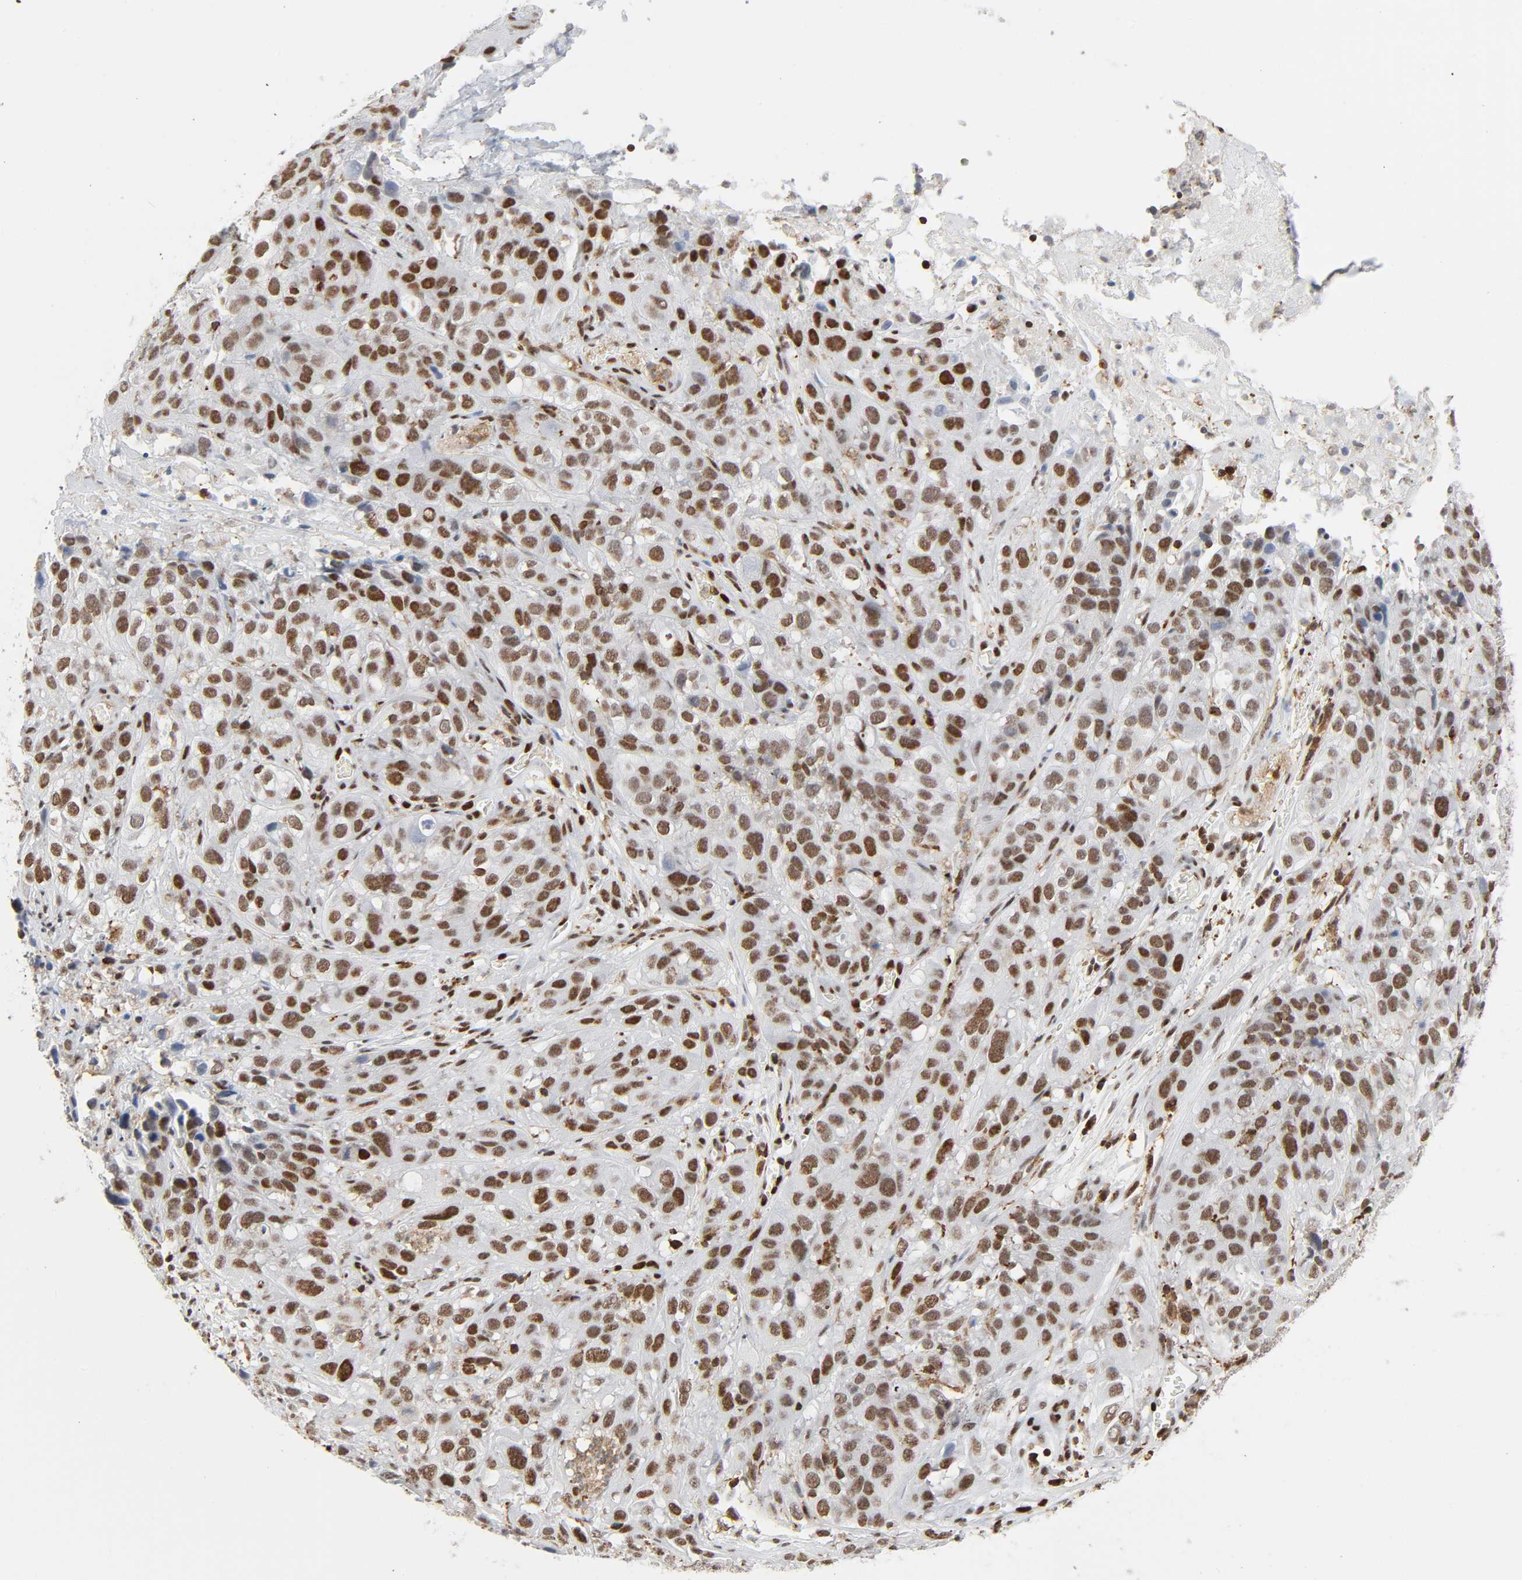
{"staining": {"intensity": "moderate", "quantity": ">75%", "location": "nuclear"}, "tissue": "cervical cancer", "cell_type": "Tumor cells", "image_type": "cancer", "snomed": [{"axis": "morphology", "description": "Squamous cell carcinoma, NOS"}, {"axis": "topography", "description": "Cervix"}], "caption": "Protein expression by immunohistochemistry (IHC) displays moderate nuclear staining in approximately >75% of tumor cells in cervical cancer. (IHC, brightfield microscopy, high magnification).", "gene": "WAS", "patient": {"sex": "female", "age": 32}}